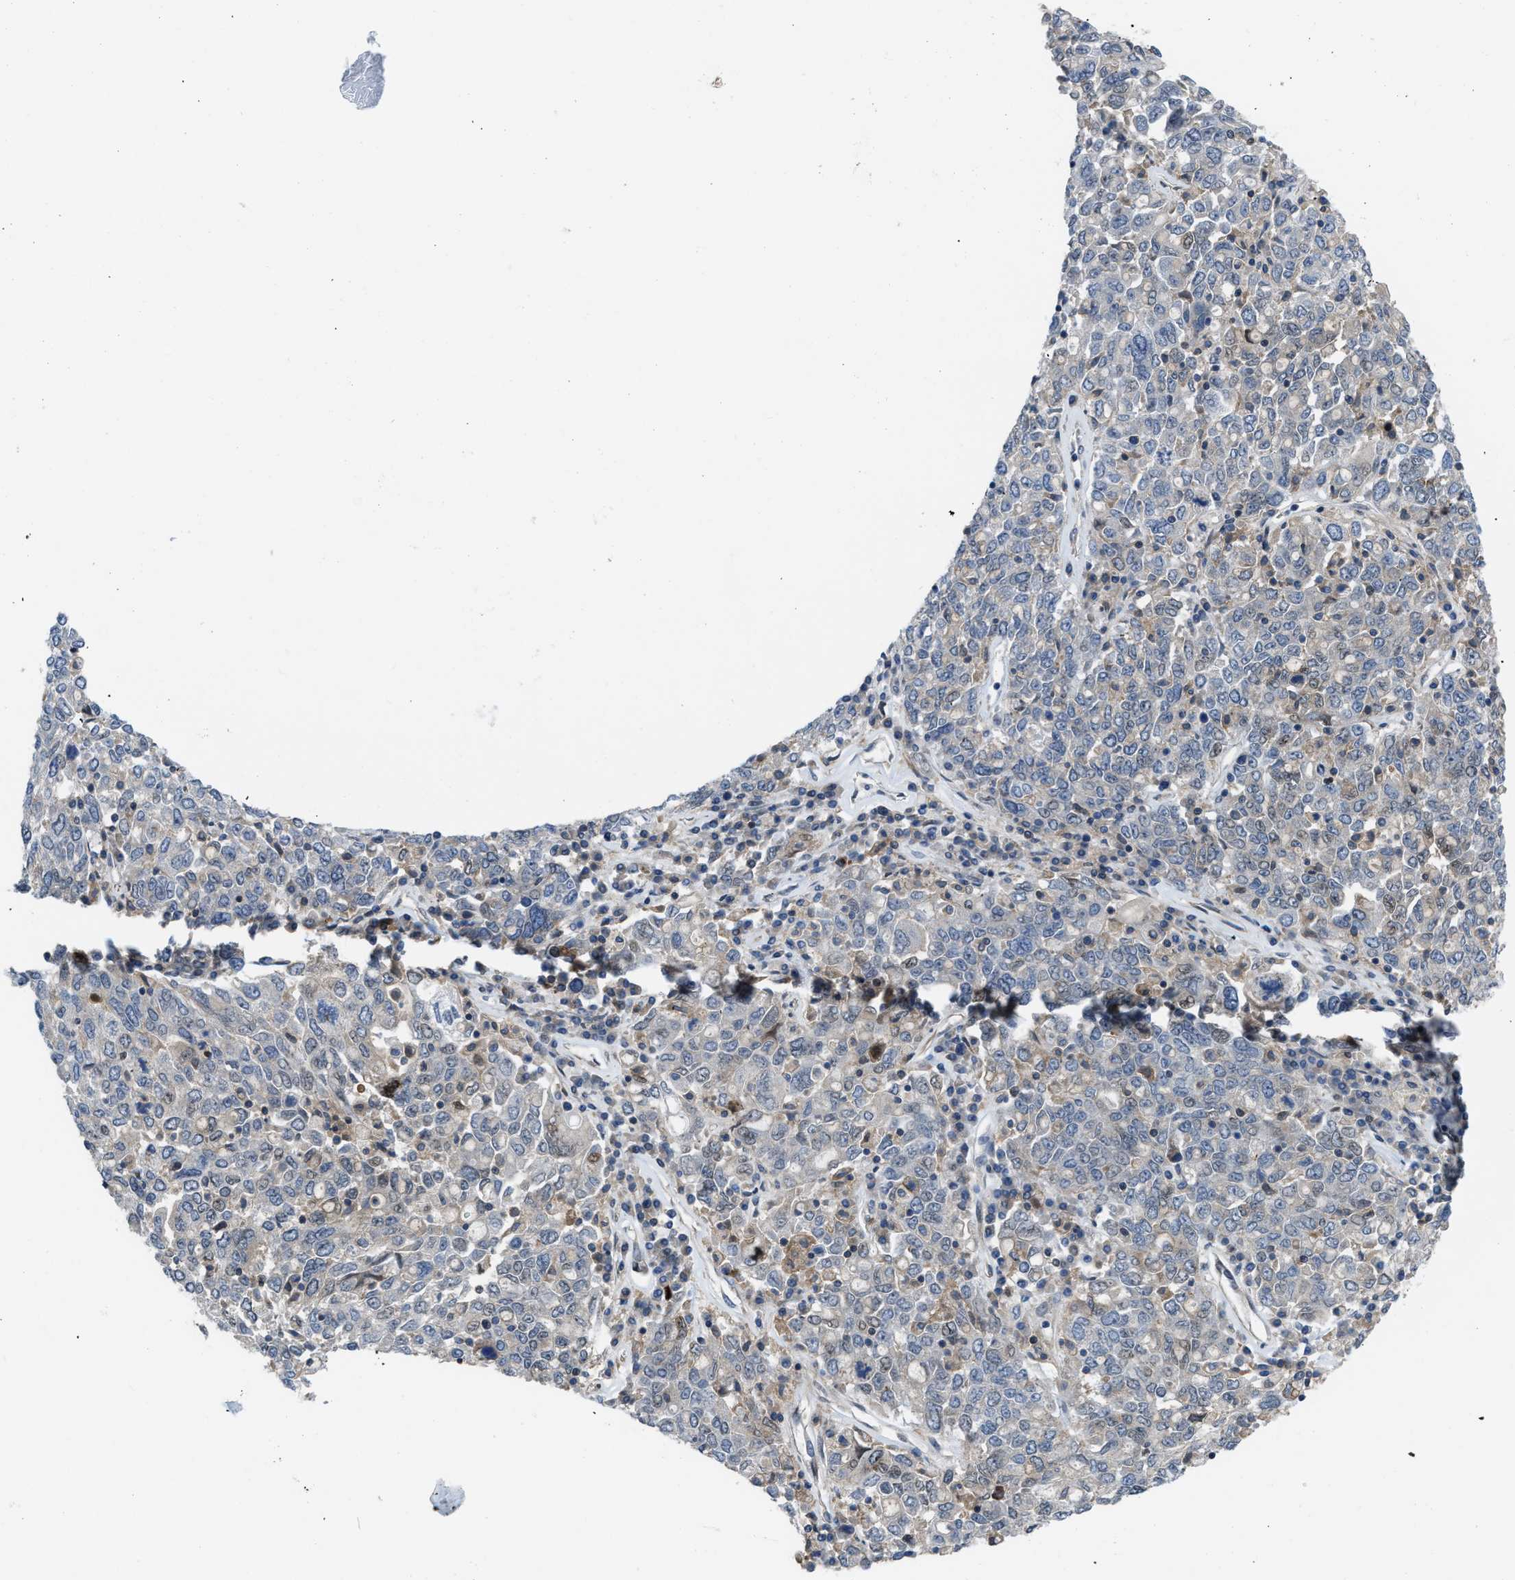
{"staining": {"intensity": "weak", "quantity": "<25%", "location": "nuclear"}, "tissue": "ovarian cancer", "cell_type": "Tumor cells", "image_type": "cancer", "snomed": [{"axis": "morphology", "description": "Carcinoma, endometroid"}, {"axis": "topography", "description": "Ovary"}], "caption": "The immunohistochemistry image has no significant staining in tumor cells of ovarian cancer (endometroid carcinoma) tissue.", "gene": "MYO18A", "patient": {"sex": "female", "age": 62}}